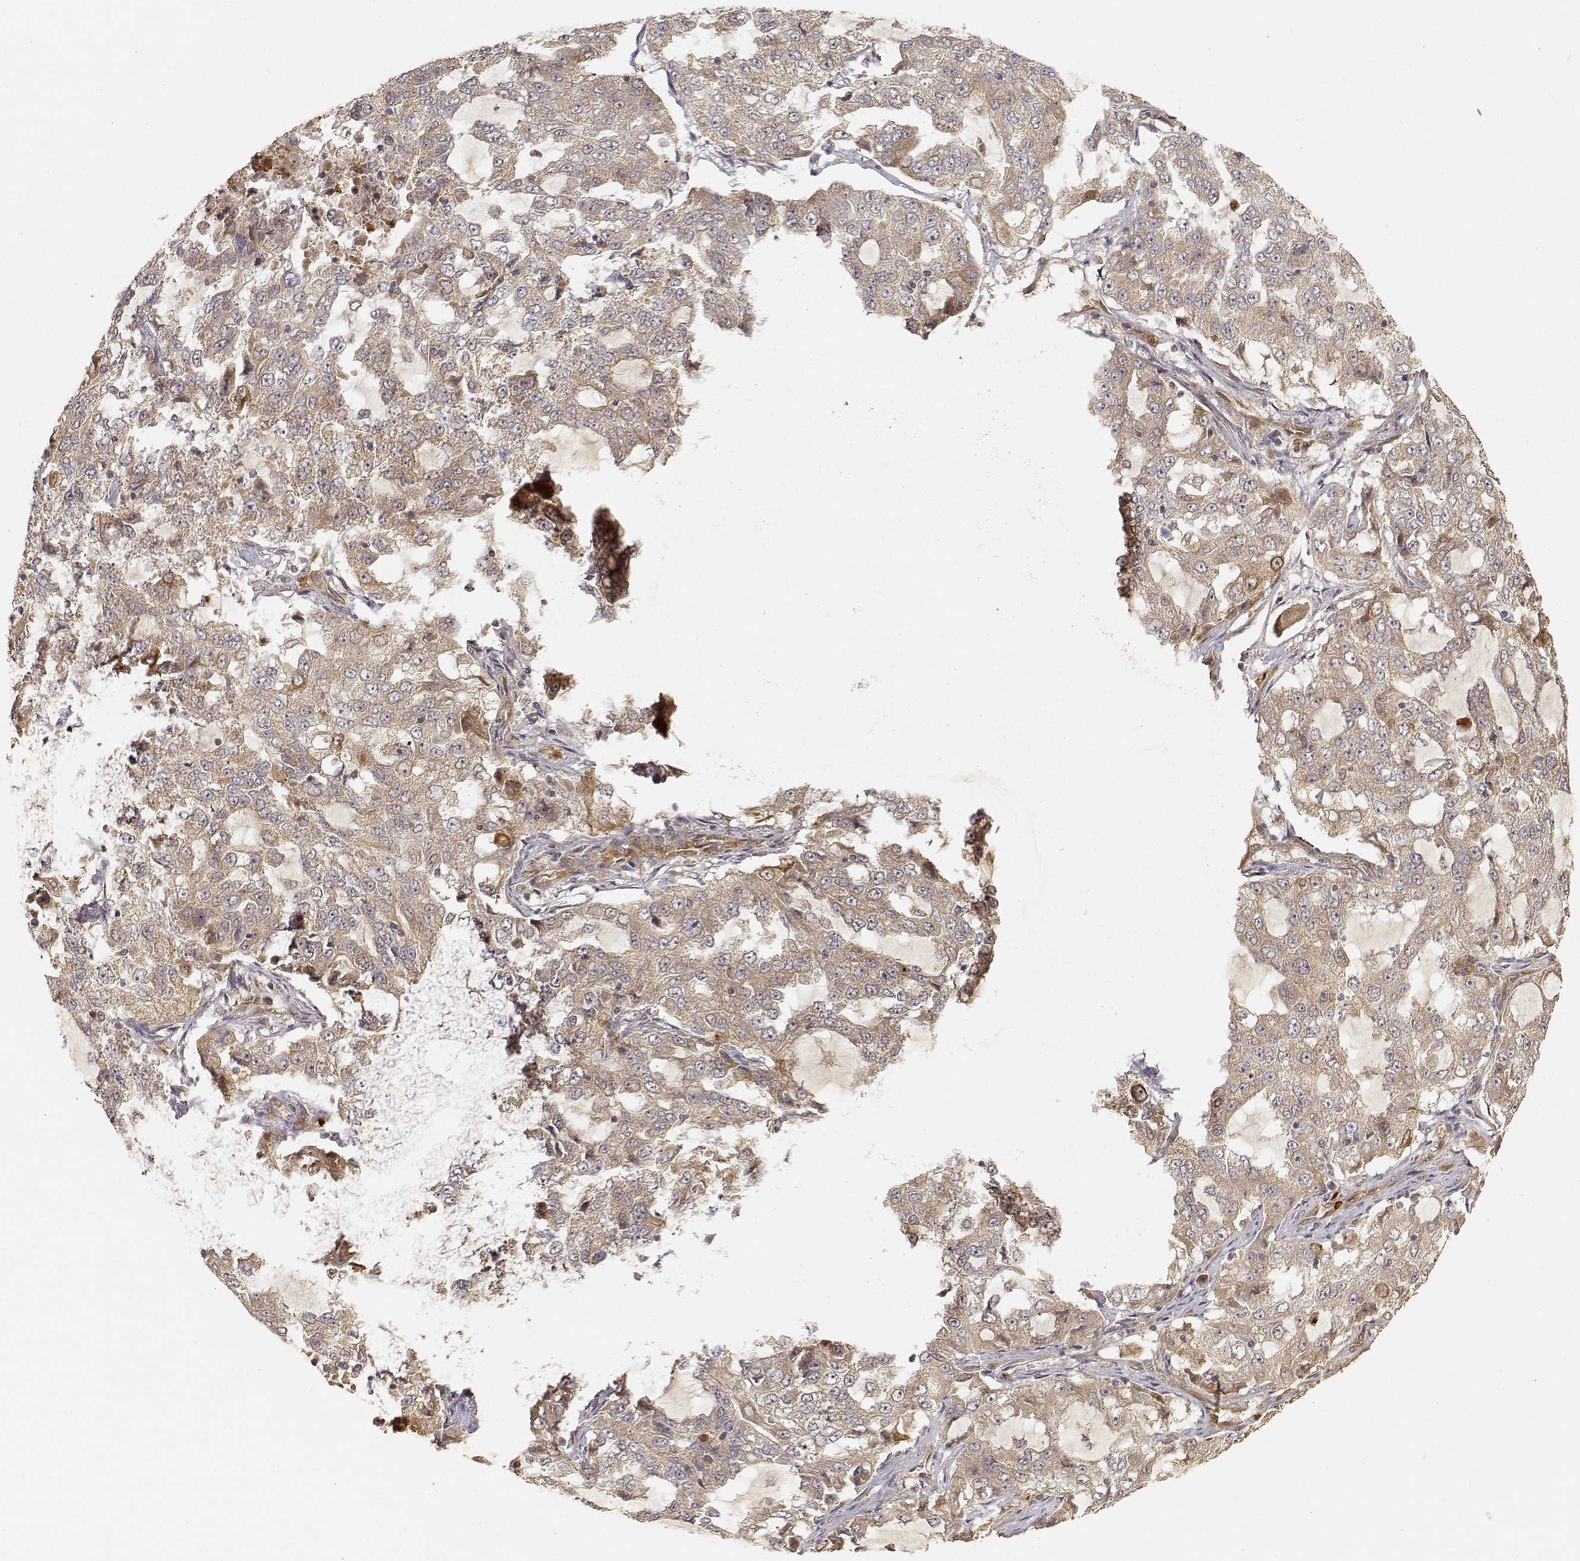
{"staining": {"intensity": "weak", "quantity": ">75%", "location": "cytoplasmic/membranous"}, "tissue": "lung cancer", "cell_type": "Tumor cells", "image_type": "cancer", "snomed": [{"axis": "morphology", "description": "Adenocarcinoma, NOS"}, {"axis": "topography", "description": "Lung"}], "caption": "The histopathology image displays staining of adenocarcinoma (lung), revealing weak cytoplasmic/membranous protein positivity (brown color) within tumor cells.", "gene": "CDK5RAP2", "patient": {"sex": "female", "age": 61}}